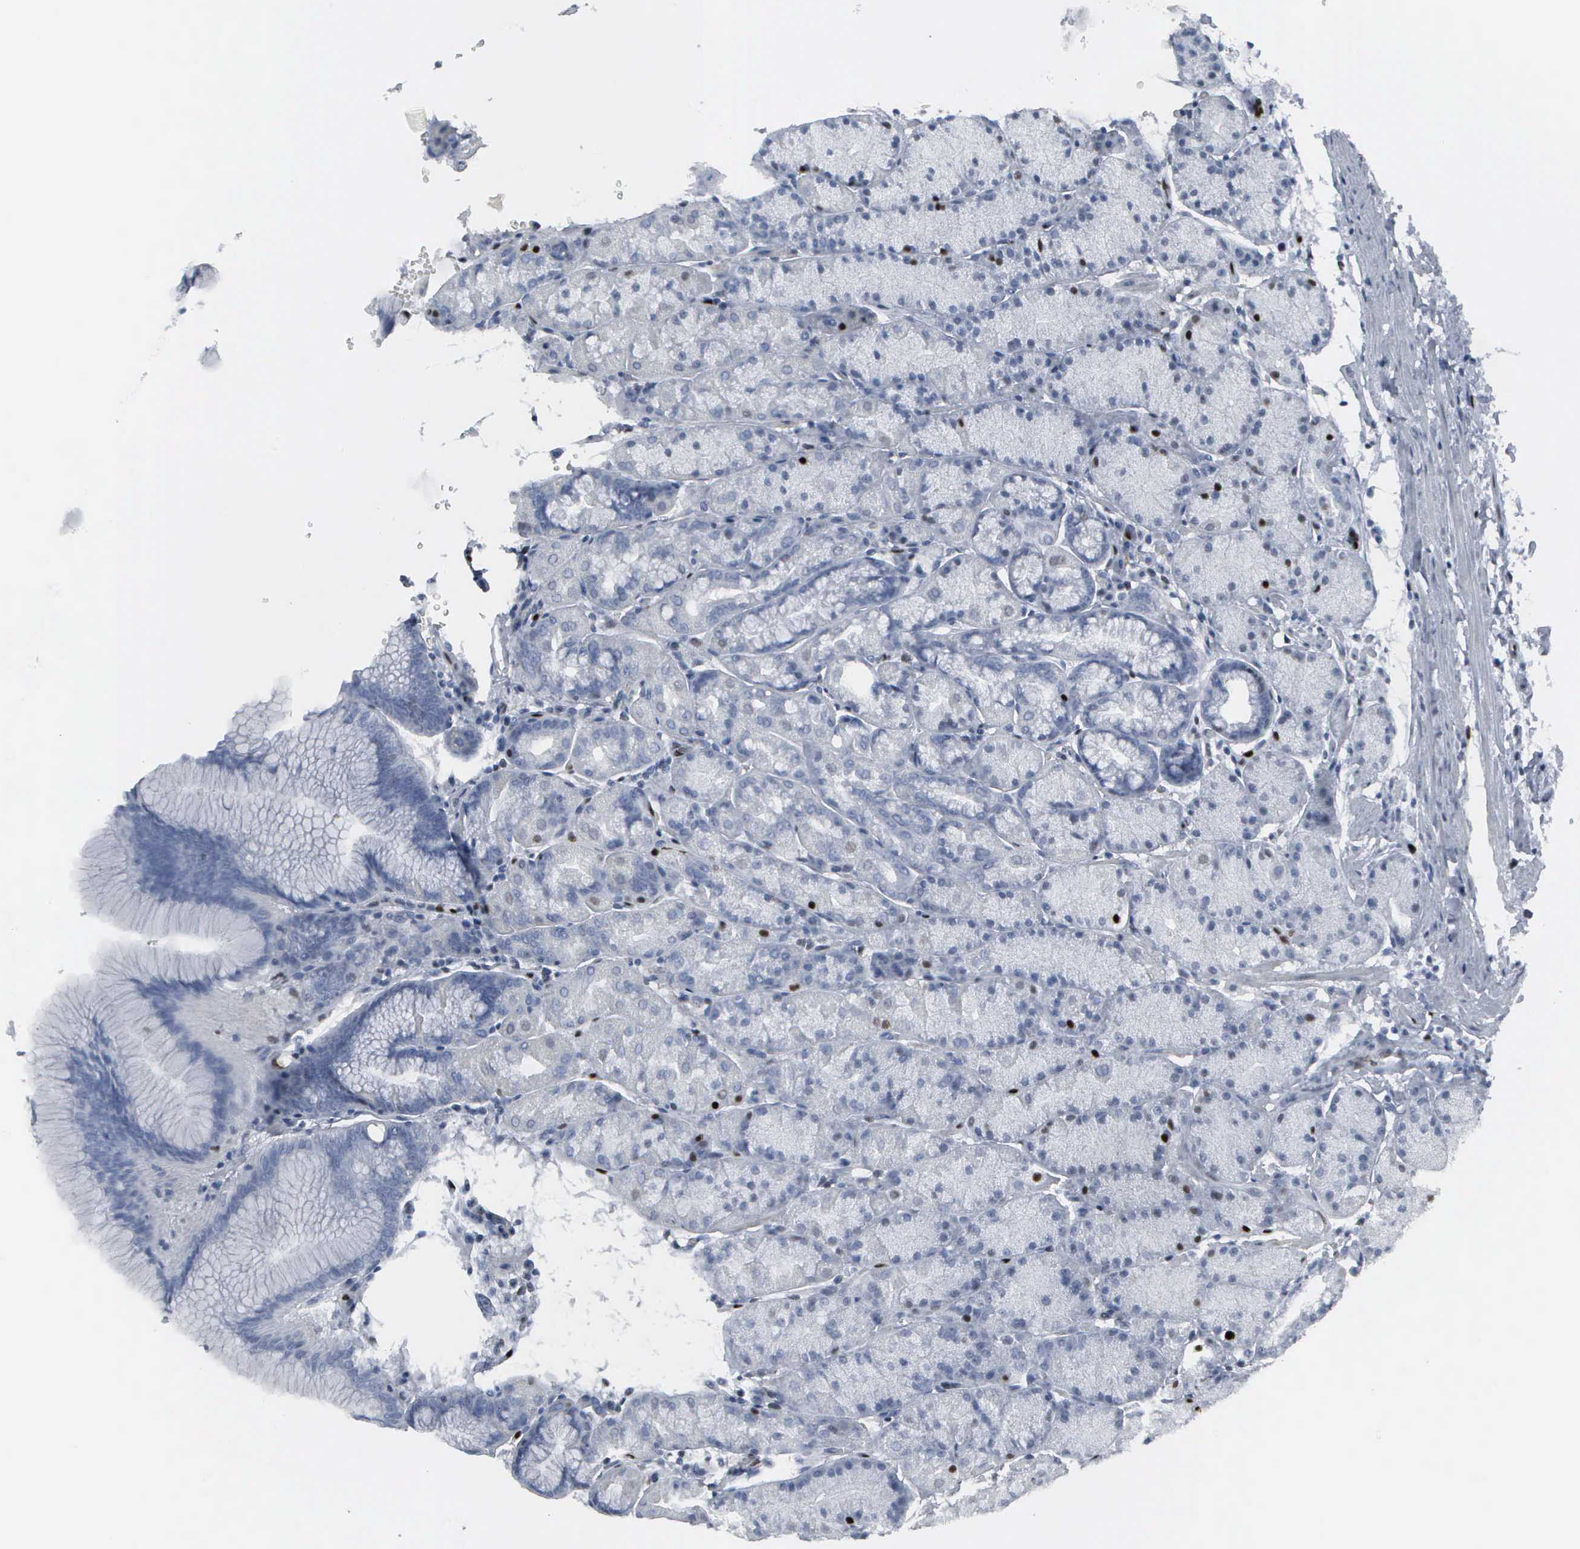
{"staining": {"intensity": "strong", "quantity": "<25%", "location": "nuclear"}, "tissue": "stomach", "cell_type": "Glandular cells", "image_type": "normal", "snomed": [{"axis": "morphology", "description": "Normal tissue, NOS"}, {"axis": "topography", "description": "Stomach, upper"}], "caption": "Protein analysis of normal stomach reveals strong nuclear expression in approximately <25% of glandular cells.", "gene": "CCND3", "patient": {"sex": "male", "age": 57}}